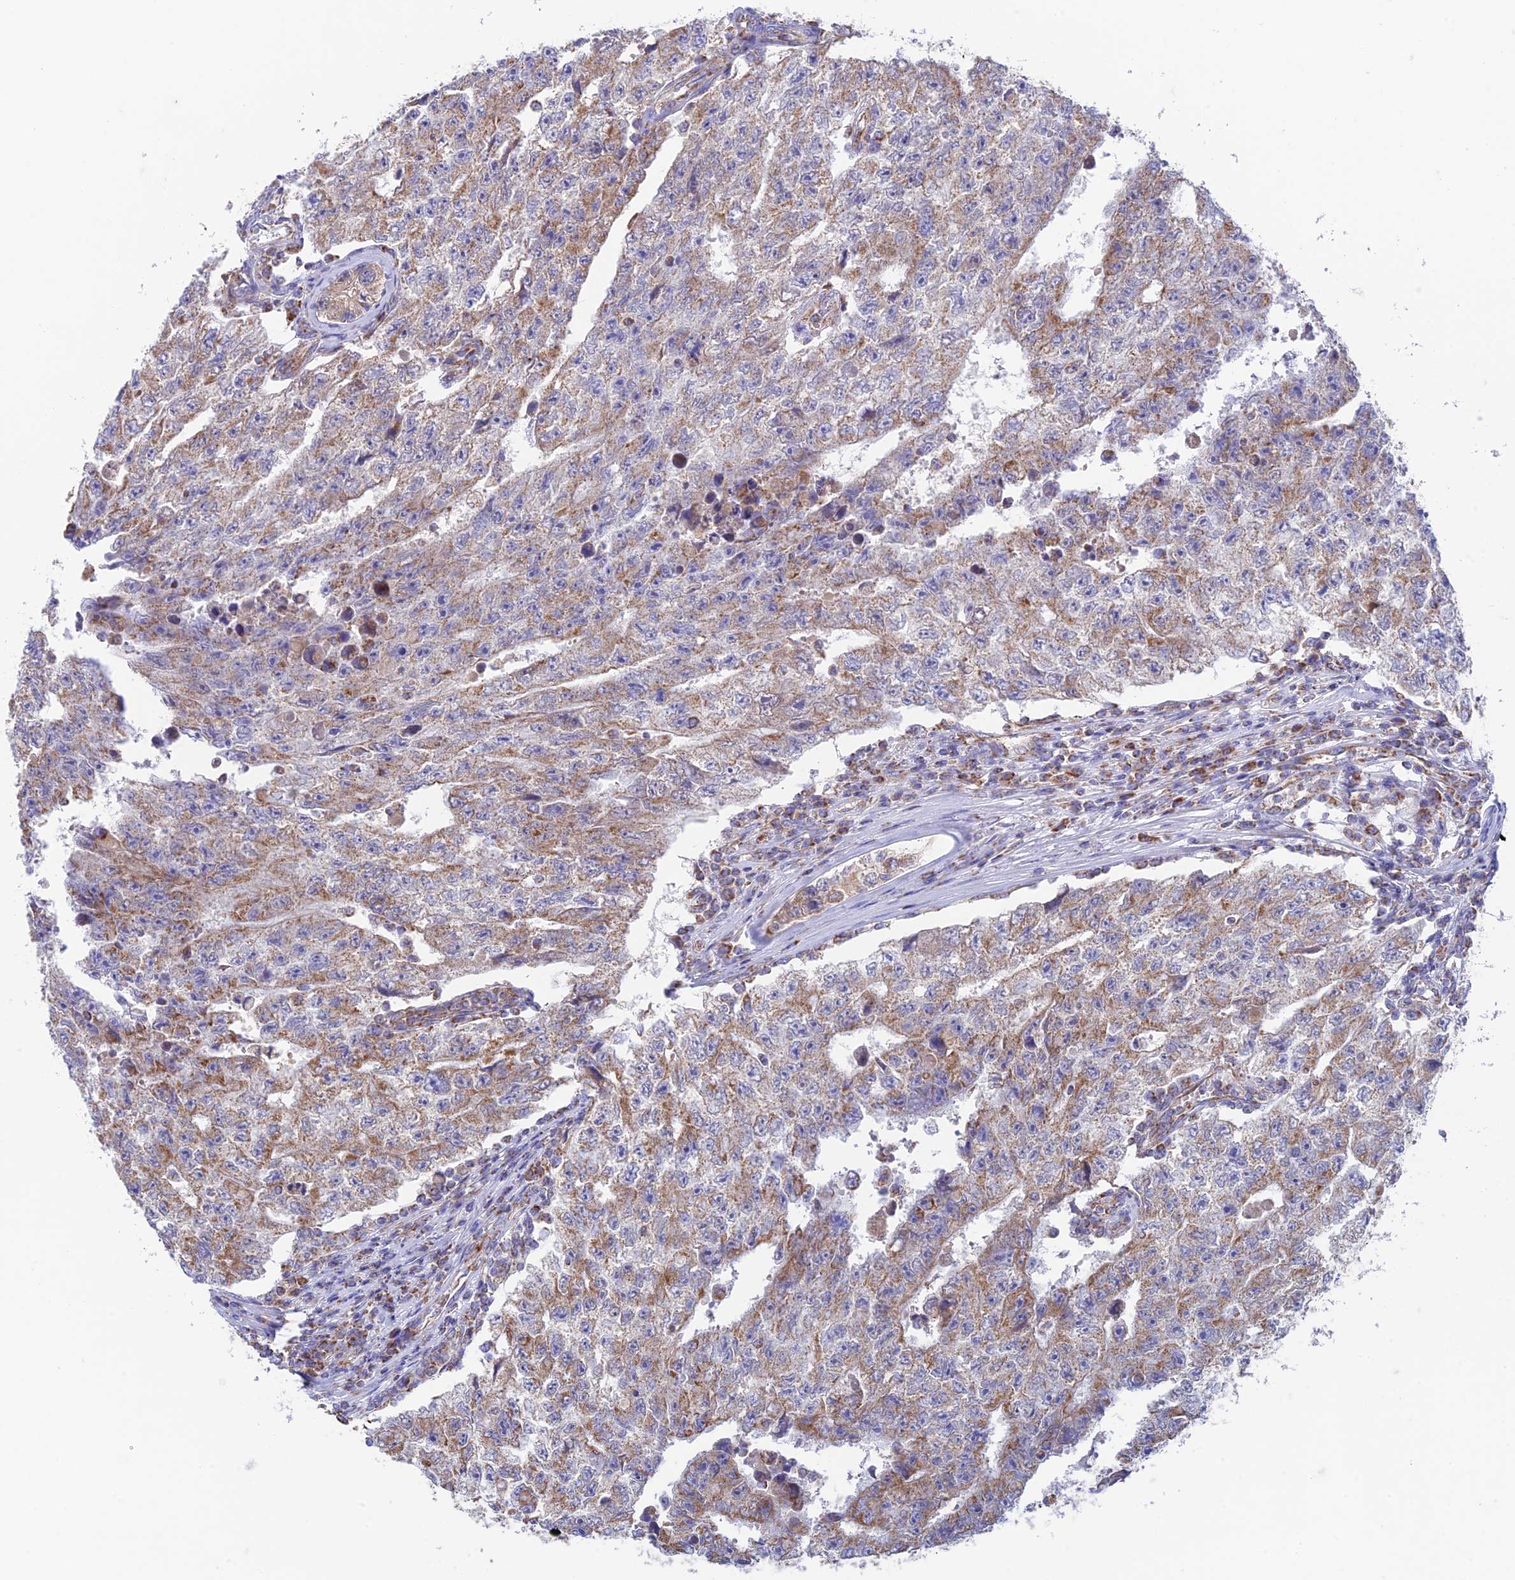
{"staining": {"intensity": "moderate", "quantity": "25%-75%", "location": "cytoplasmic/membranous"}, "tissue": "testis cancer", "cell_type": "Tumor cells", "image_type": "cancer", "snomed": [{"axis": "morphology", "description": "Carcinoma, Embryonal, NOS"}, {"axis": "topography", "description": "Testis"}], "caption": "High-power microscopy captured an immunohistochemistry (IHC) image of testis embryonal carcinoma, revealing moderate cytoplasmic/membranous positivity in about 25%-75% of tumor cells. Immunohistochemistry (ihc) stains the protein of interest in brown and the nuclei are stained blue.", "gene": "ZNF181", "patient": {"sex": "male", "age": 17}}